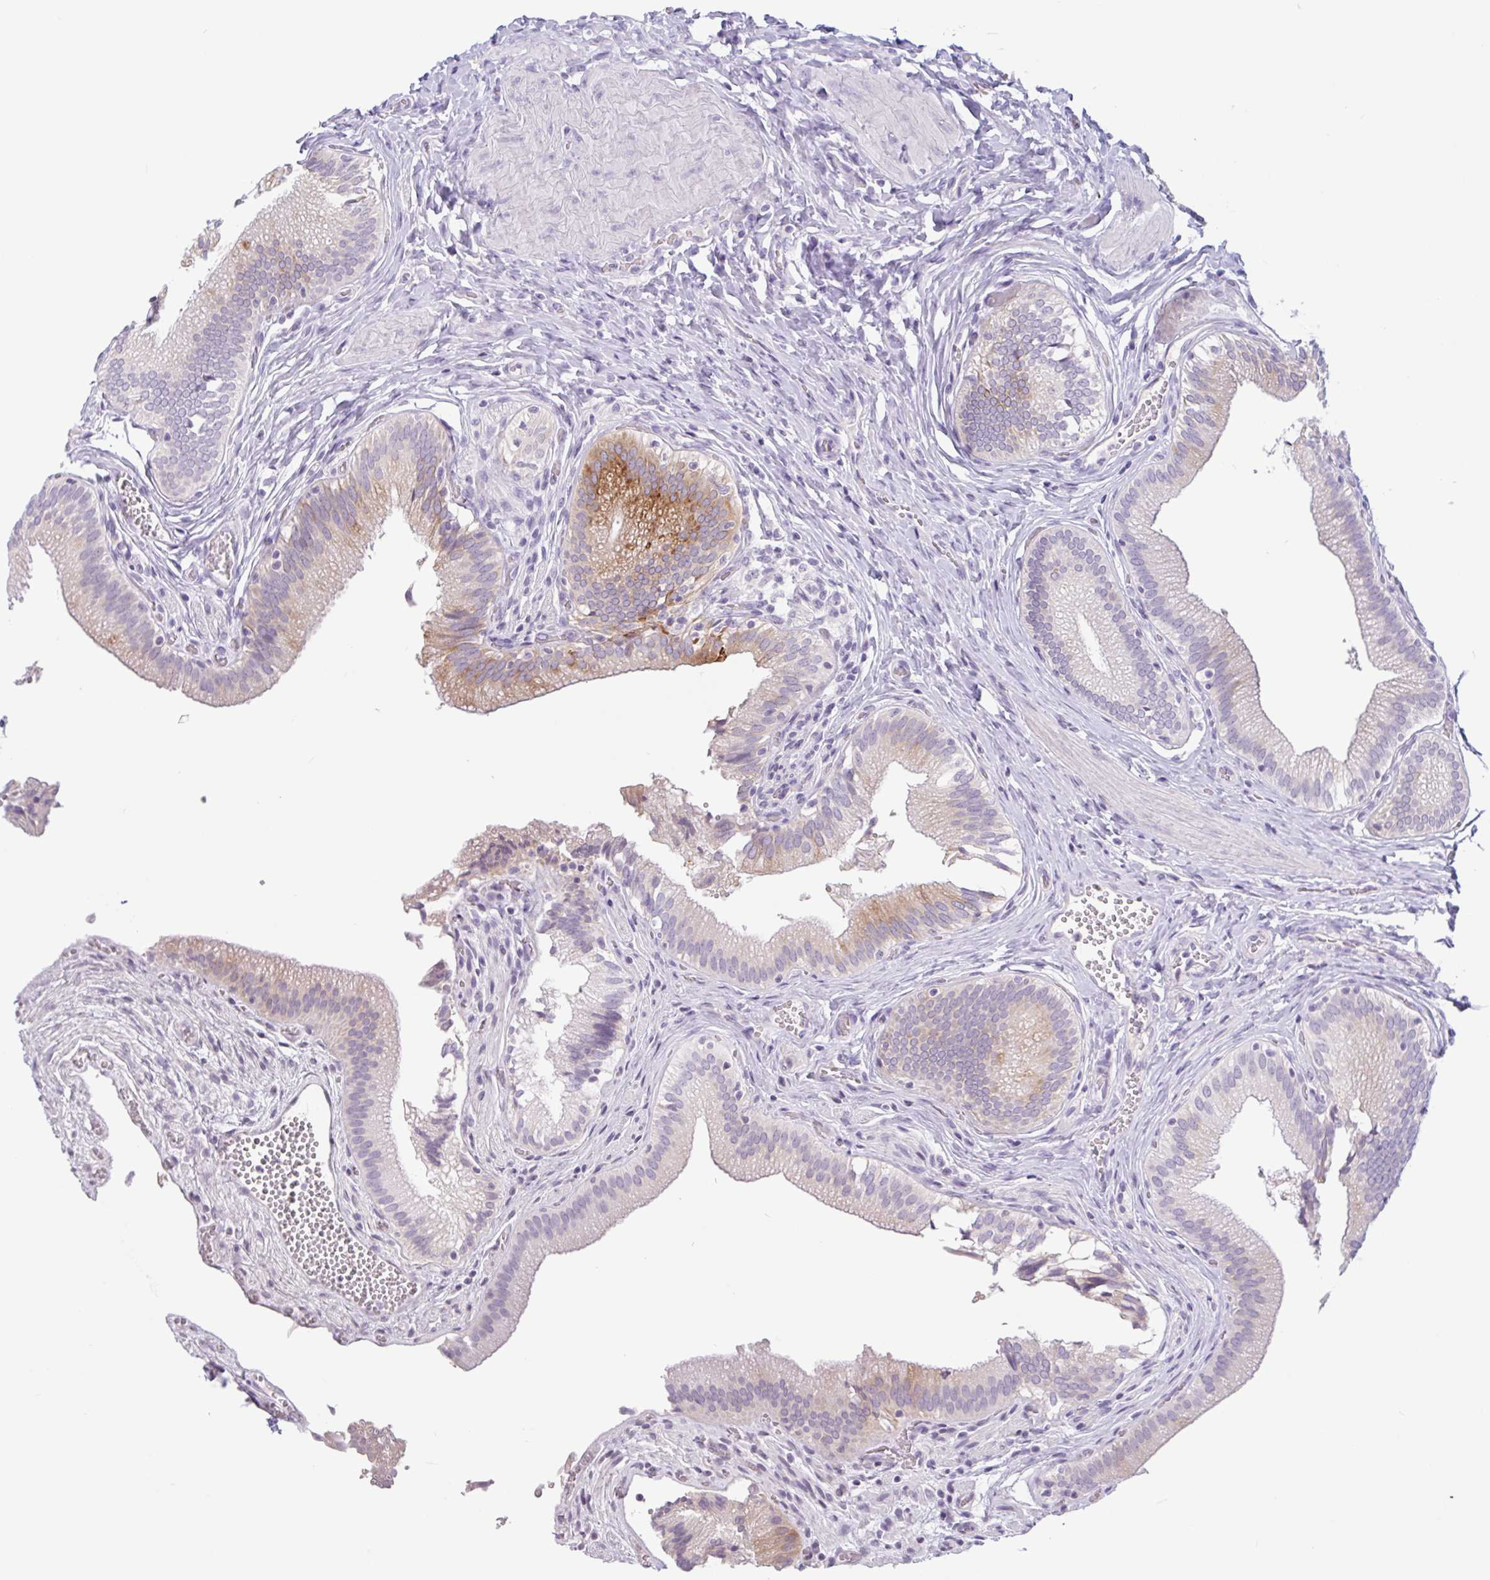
{"staining": {"intensity": "moderate", "quantity": "25%-75%", "location": "cytoplasmic/membranous"}, "tissue": "gallbladder", "cell_type": "Glandular cells", "image_type": "normal", "snomed": [{"axis": "morphology", "description": "Normal tissue, NOS"}, {"axis": "topography", "description": "Gallbladder"}, {"axis": "topography", "description": "Peripheral nerve tissue"}], "caption": "Approximately 25%-75% of glandular cells in benign gallbladder display moderate cytoplasmic/membranous protein expression as visualized by brown immunohistochemical staining.", "gene": "CTSE", "patient": {"sex": "male", "age": 17}}